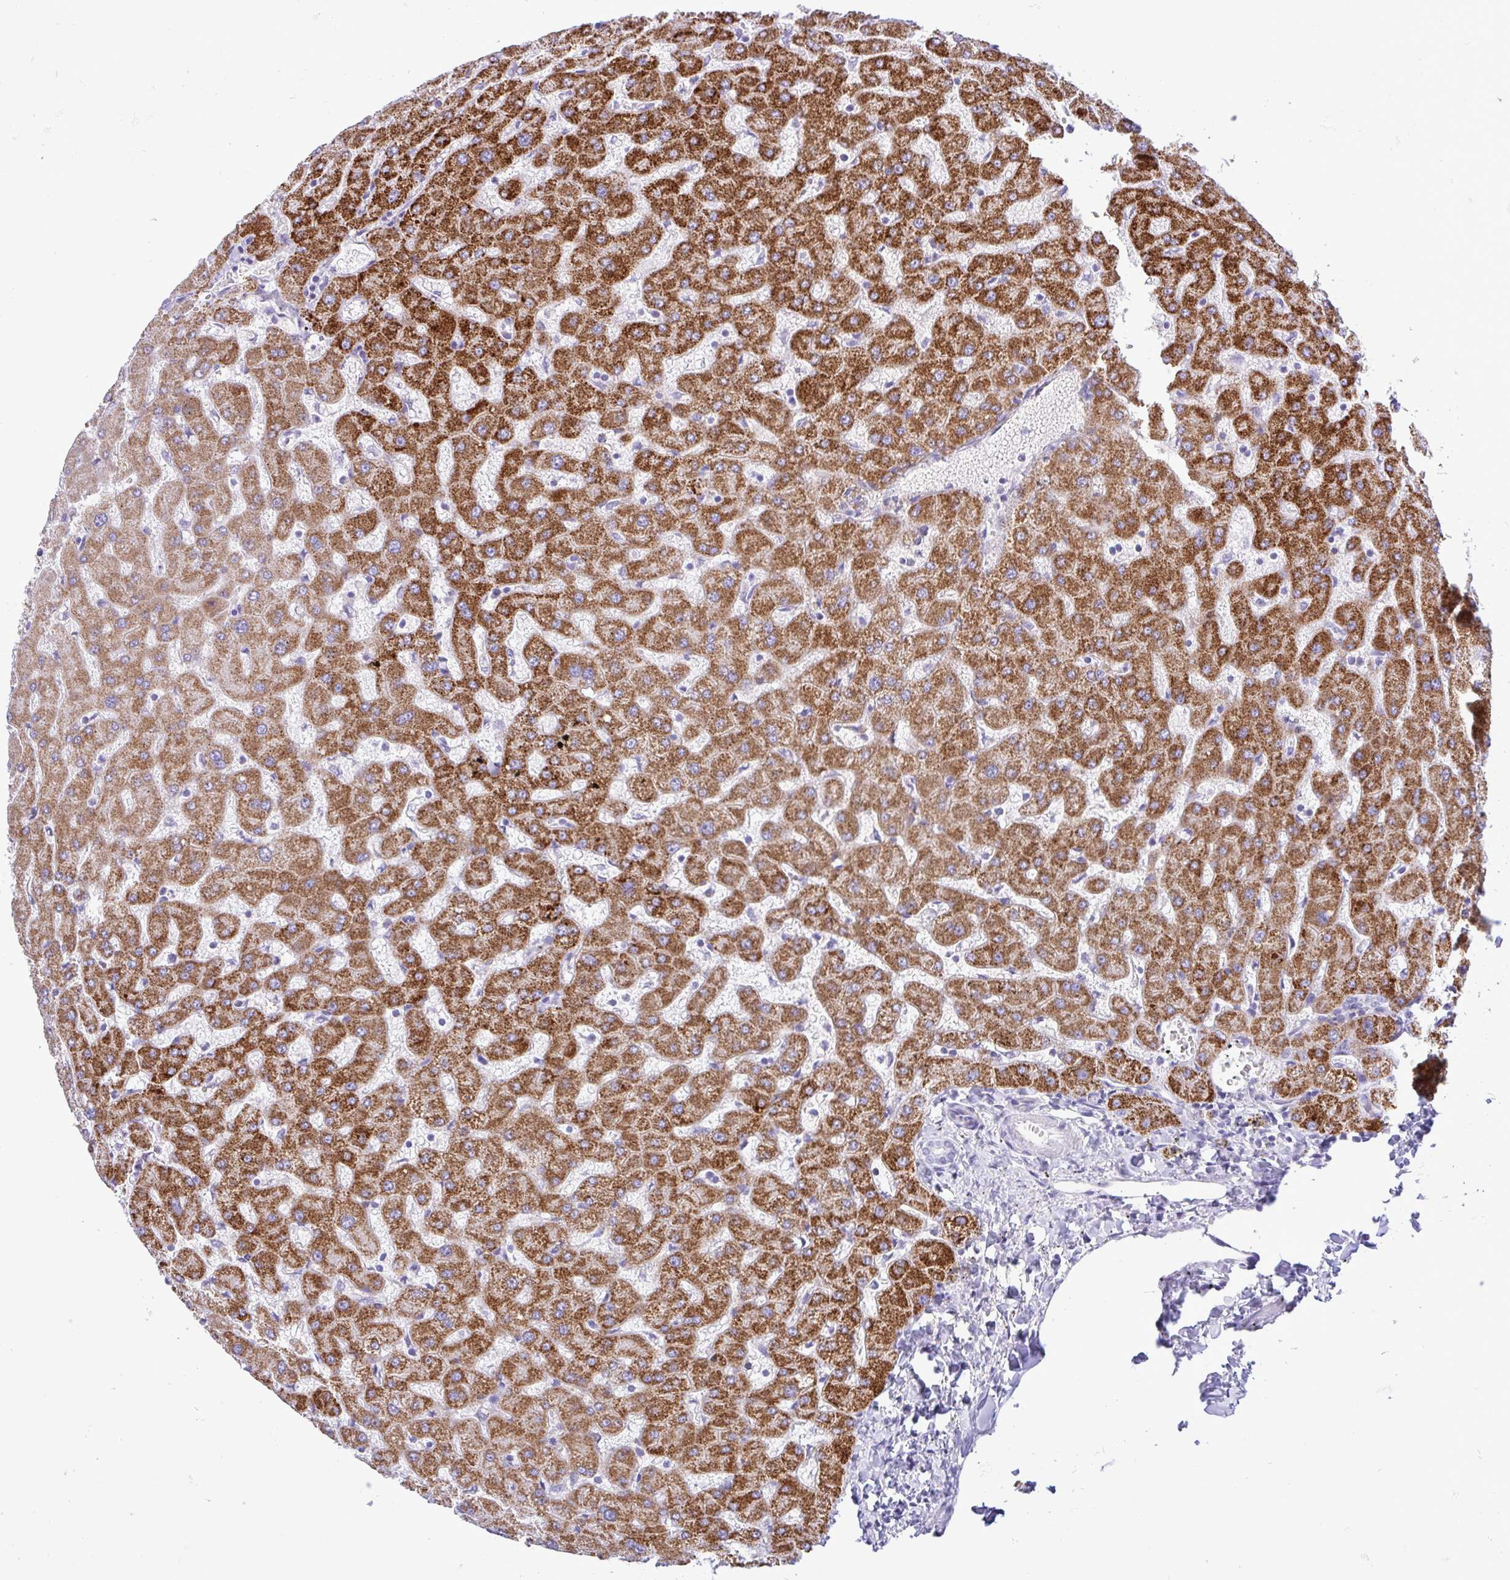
{"staining": {"intensity": "negative", "quantity": "none", "location": "none"}, "tissue": "liver", "cell_type": "Cholangiocytes", "image_type": "normal", "snomed": [{"axis": "morphology", "description": "Normal tissue, NOS"}, {"axis": "topography", "description": "Liver"}], "caption": "Immunohistochemistry (IHC) of benign liver shows no staining in cholangiocytes.", "gene": "ZNF101", "patient": {"sex": "female", "age": 63}}